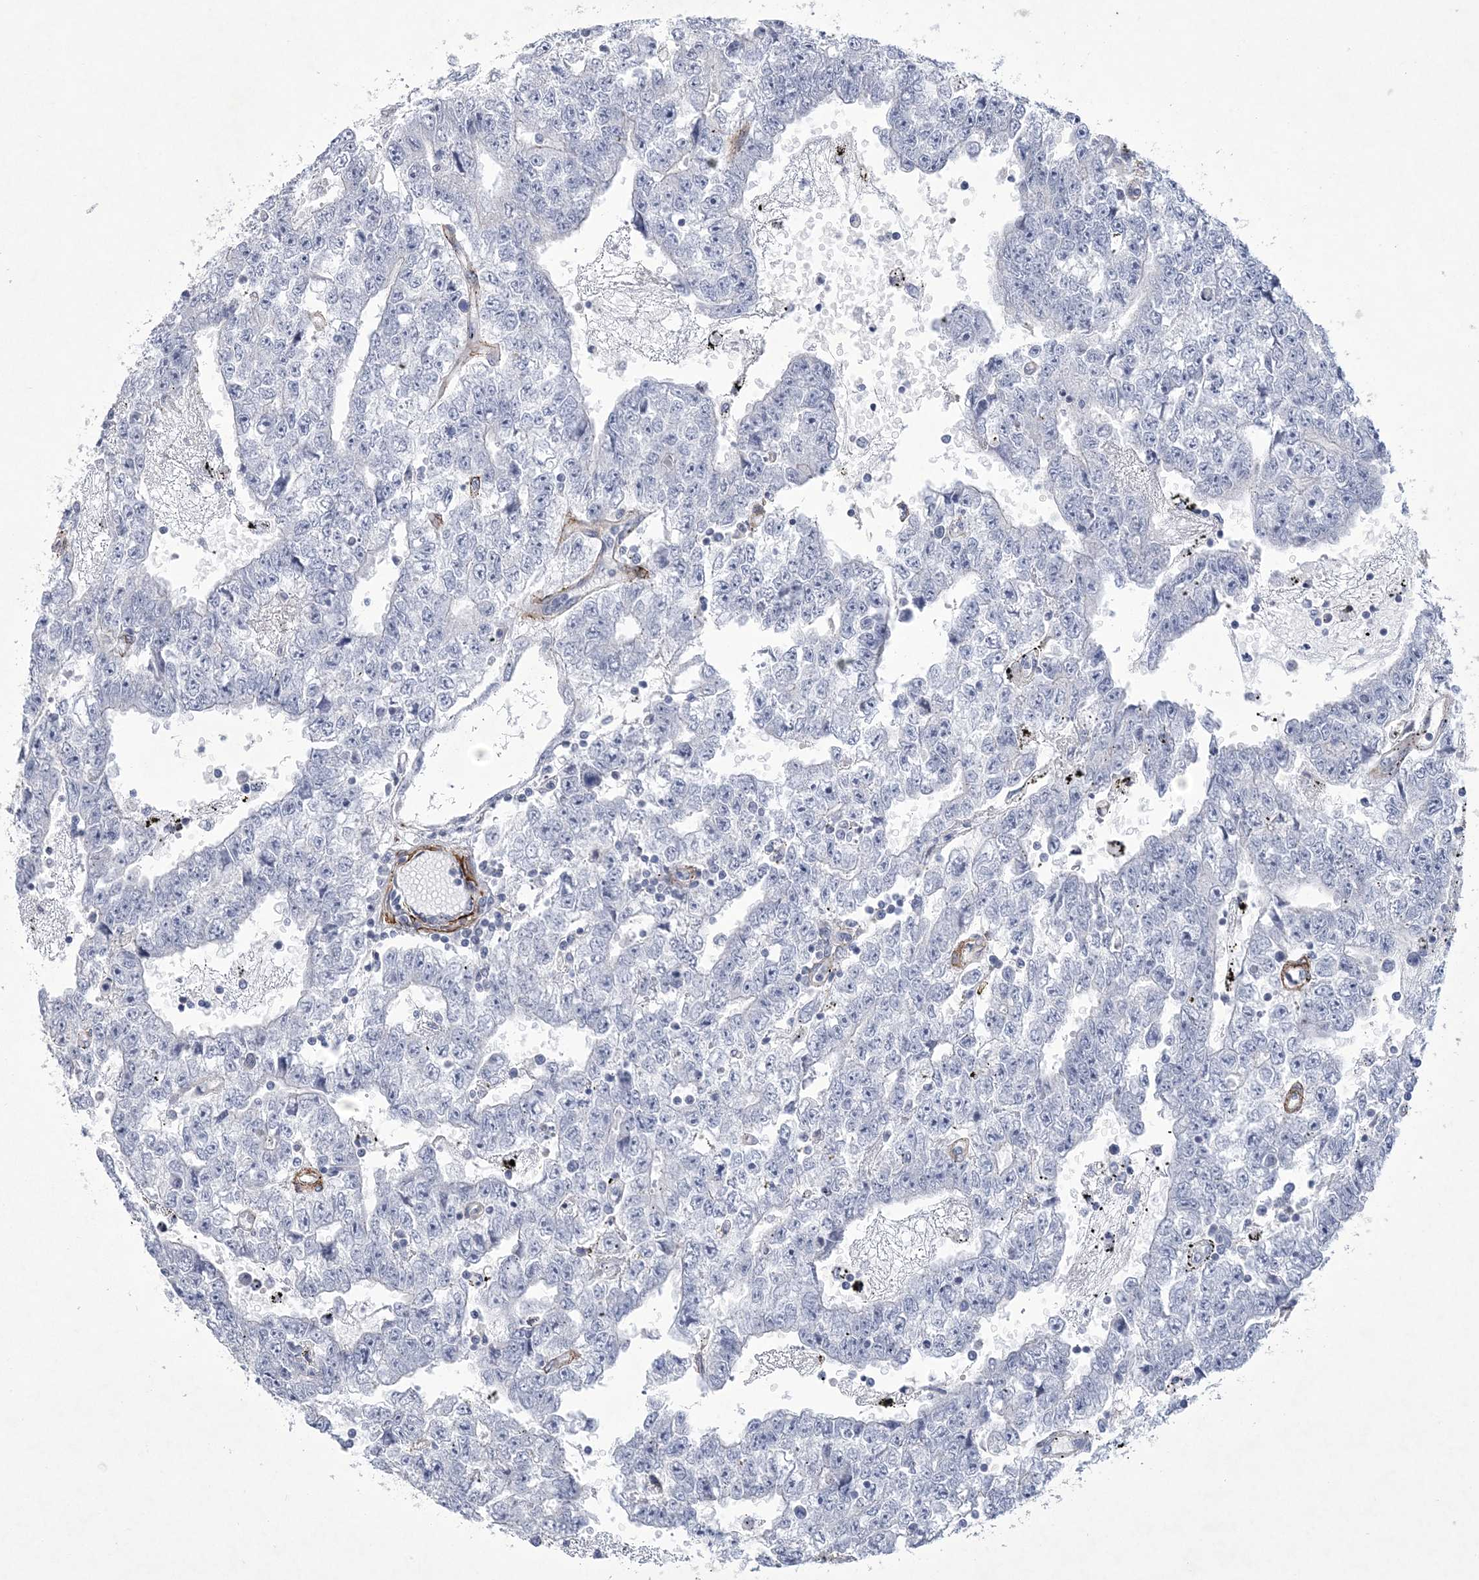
{"staining": {"intensity": "negative", "quantity": "none", "location": "none"}, "tissue": "testis cancer", "cell_type": "Tumor cells", "image_type": "cancer", "snomed": [{"axis": "morphology", "description": "Carcinoma, Embryonal, NOS"}, {"axis": "topography", "description": "Testis"}], "caption": "This photomicrograph is of embryonal carcinoma (testis) stained with IHC to label a protein in brown with the nuclei are counter-stained blue. There is no positivity in tumor cells.", "gene": "ARSJ", "patient": {"sex": "male", "age": 25}}